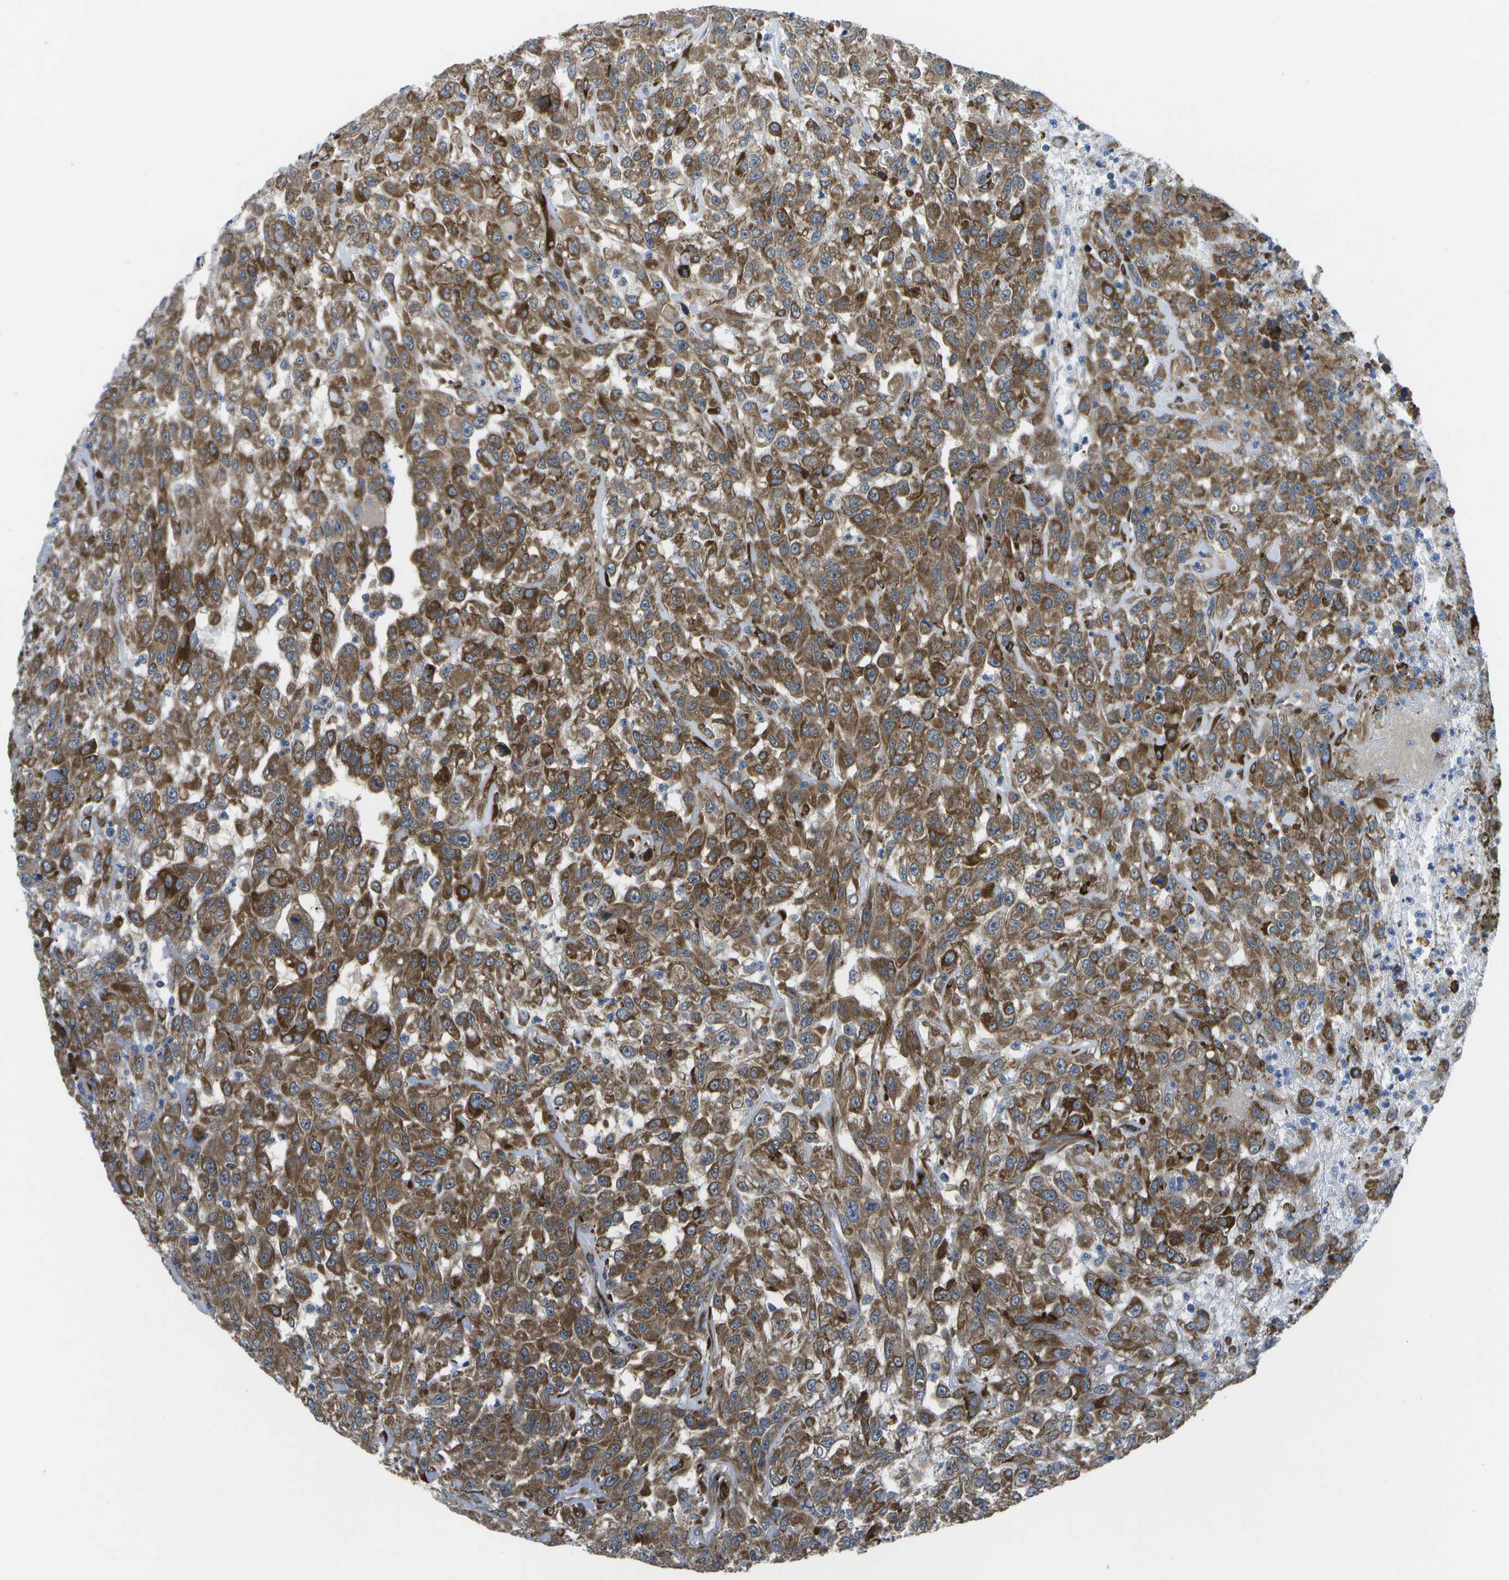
{"staining": {"intensity": "strong", "quantity": ">75%", "location": "cytoplasmic/membranous"}, "tissue": "urothelial cancer", "cell_type": "Tumor cells", "image_type": "cancer", "snomed": [{"axis": "morphology", "description": "Urothelial carcinoma, High grade"}, {"axis": "topography", "description": "Urinary bladder"}], "caption": "Immunohistochemistry (IHC) histopathology image of human urothelial carcinoma (high-grade) stained for a protein (brown), which exhibits high levels of strong cytoplasmic/membranous expression in approximately >75% of tumor cells.", "gene": "P3H1", "patient": {"sex": "male", "age": 46}}